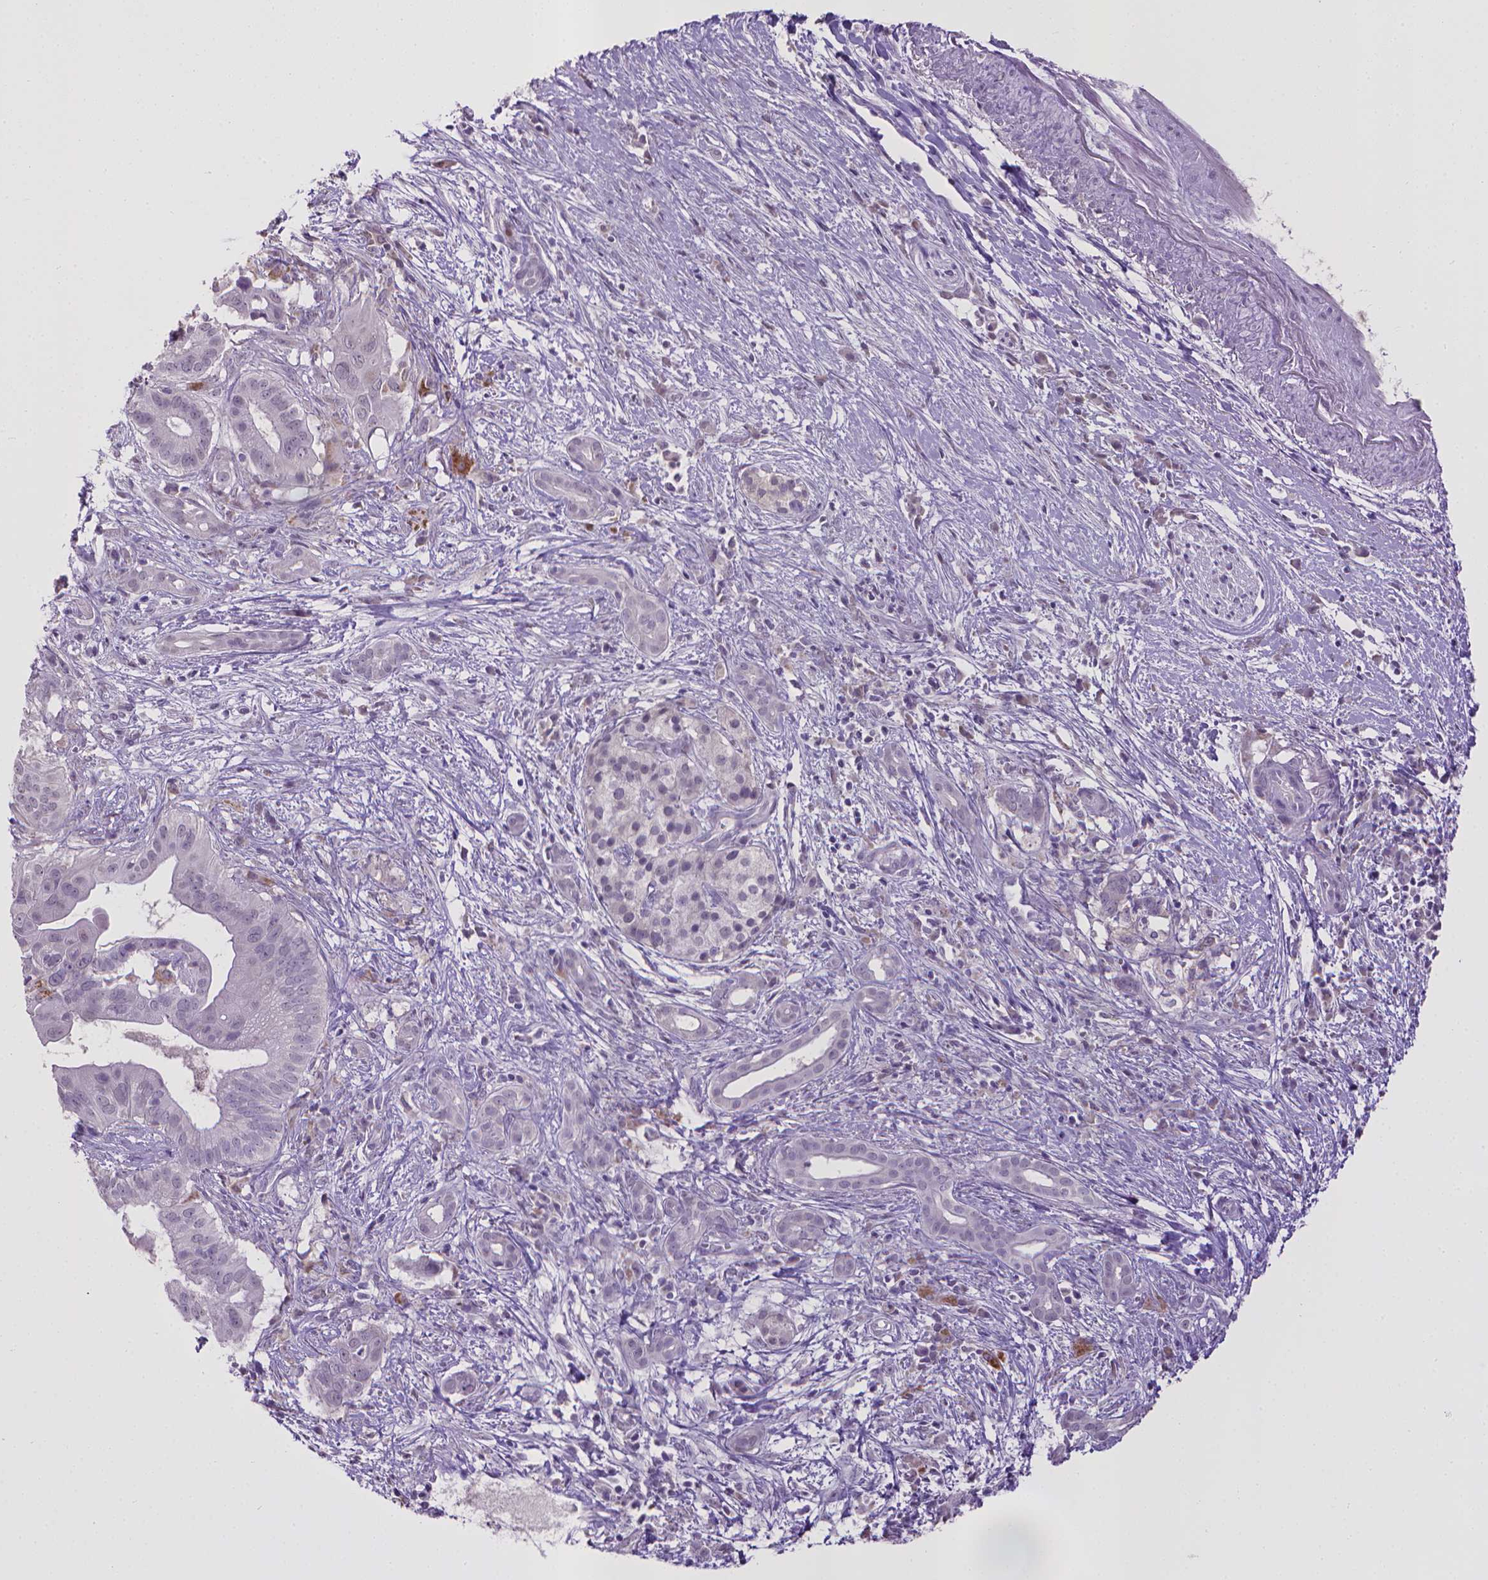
{"staining": {"intensity": "negative", "quantity": "none", "location": "none"}, "tissue": "pancreatic cancer", "cell_type": "Tumor cells", "image_type": "cancer", "snomed": [{"axis": "morphology", "description": "Adenocarcinoma, NOS"}, {"axis": "topography", "description": "Pancreas"}], "caption": "IHC micrograph of human pancreatic cancer (adenocarcinoma) stained for a protein (brown), which displays no staining in tumor cells.", "gene": "KMO", "patient": {"sex": "male", "age": 61}}